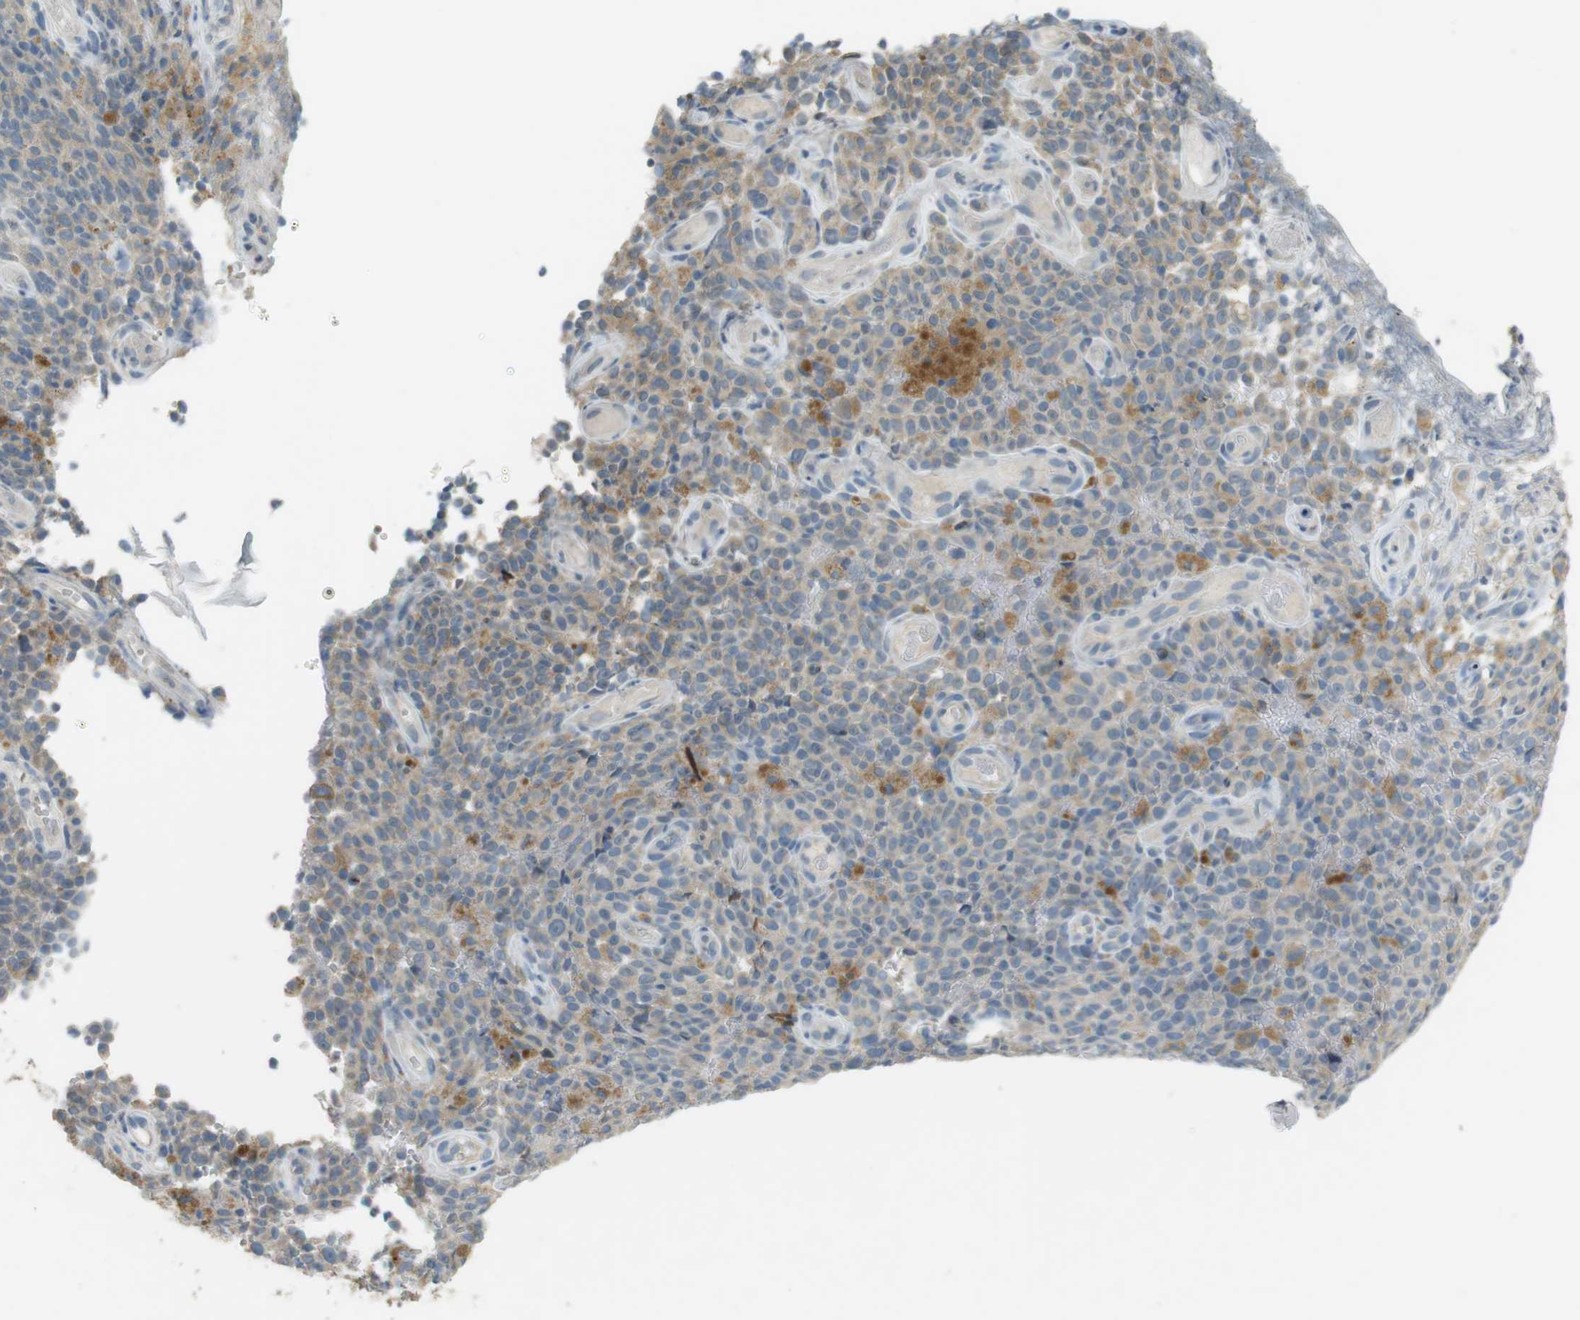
{"staining": {"intensity": "weak", "quantity": "<25%", "location": "cytoplasmic/membranous"}, "tissue": "melanoma", "cell_type": "Tumor cells", "image_type": "cancer", "snomed": [{"axis": "morphology", "description": "Malignant melanoma, NOS"}, {"axis": "topography", "description": "Skin"}], "caption": "Tumor cells show no significant protein expression in malignant melanoma. (Stains: DAB (3,3'-diaminobenzidine) immunohistochemistry (IHC) with hematoxylin counter stain, Microscopy: brightfield microscopy at high magnification).", "gene": "MUC5B", "patient": {"sex": "female", "age": 82}}